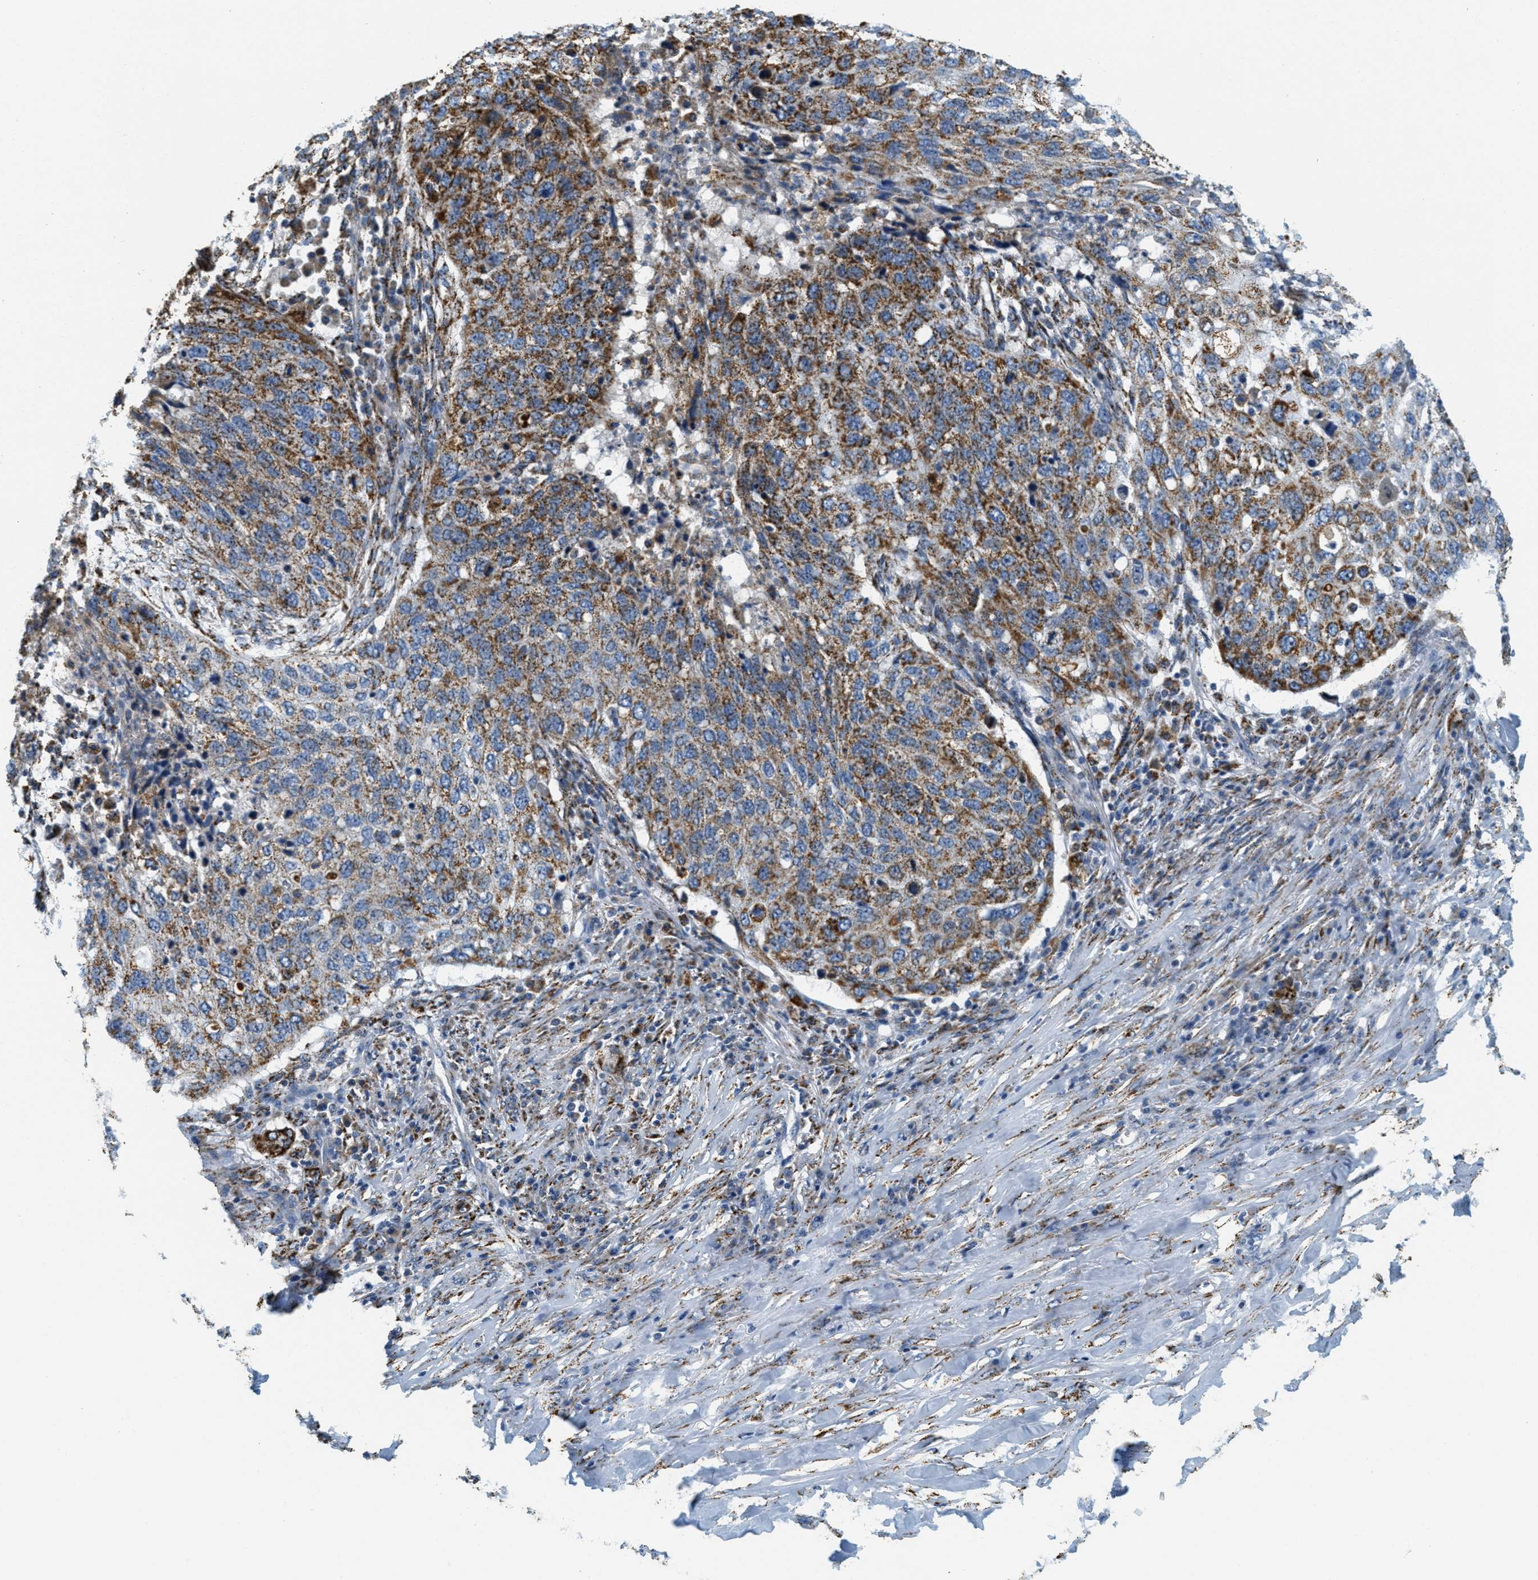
{"staining": {"intensity": "moderate", "quantity": ">75%", "location": "cytoplasmic/membranous"}, "tissue": "lung cancer", "cell_type": "Tumor cells", "image_type": "cancer", "snomed": [{"axis": "morphology", "description": "Squamous cell carcinoma, NOS"}, {"axis": "topography", "description": "Lung"}], "caption": "Protein positivity by immunohistochemistry (IHC) displays moderate cytoplasmic/membranous positivity in approximately >75% of tumor cells in squamous cell carcinoma (lung).", "gene": "HLCS", "patient": {"sex": "female", "age": 63}}